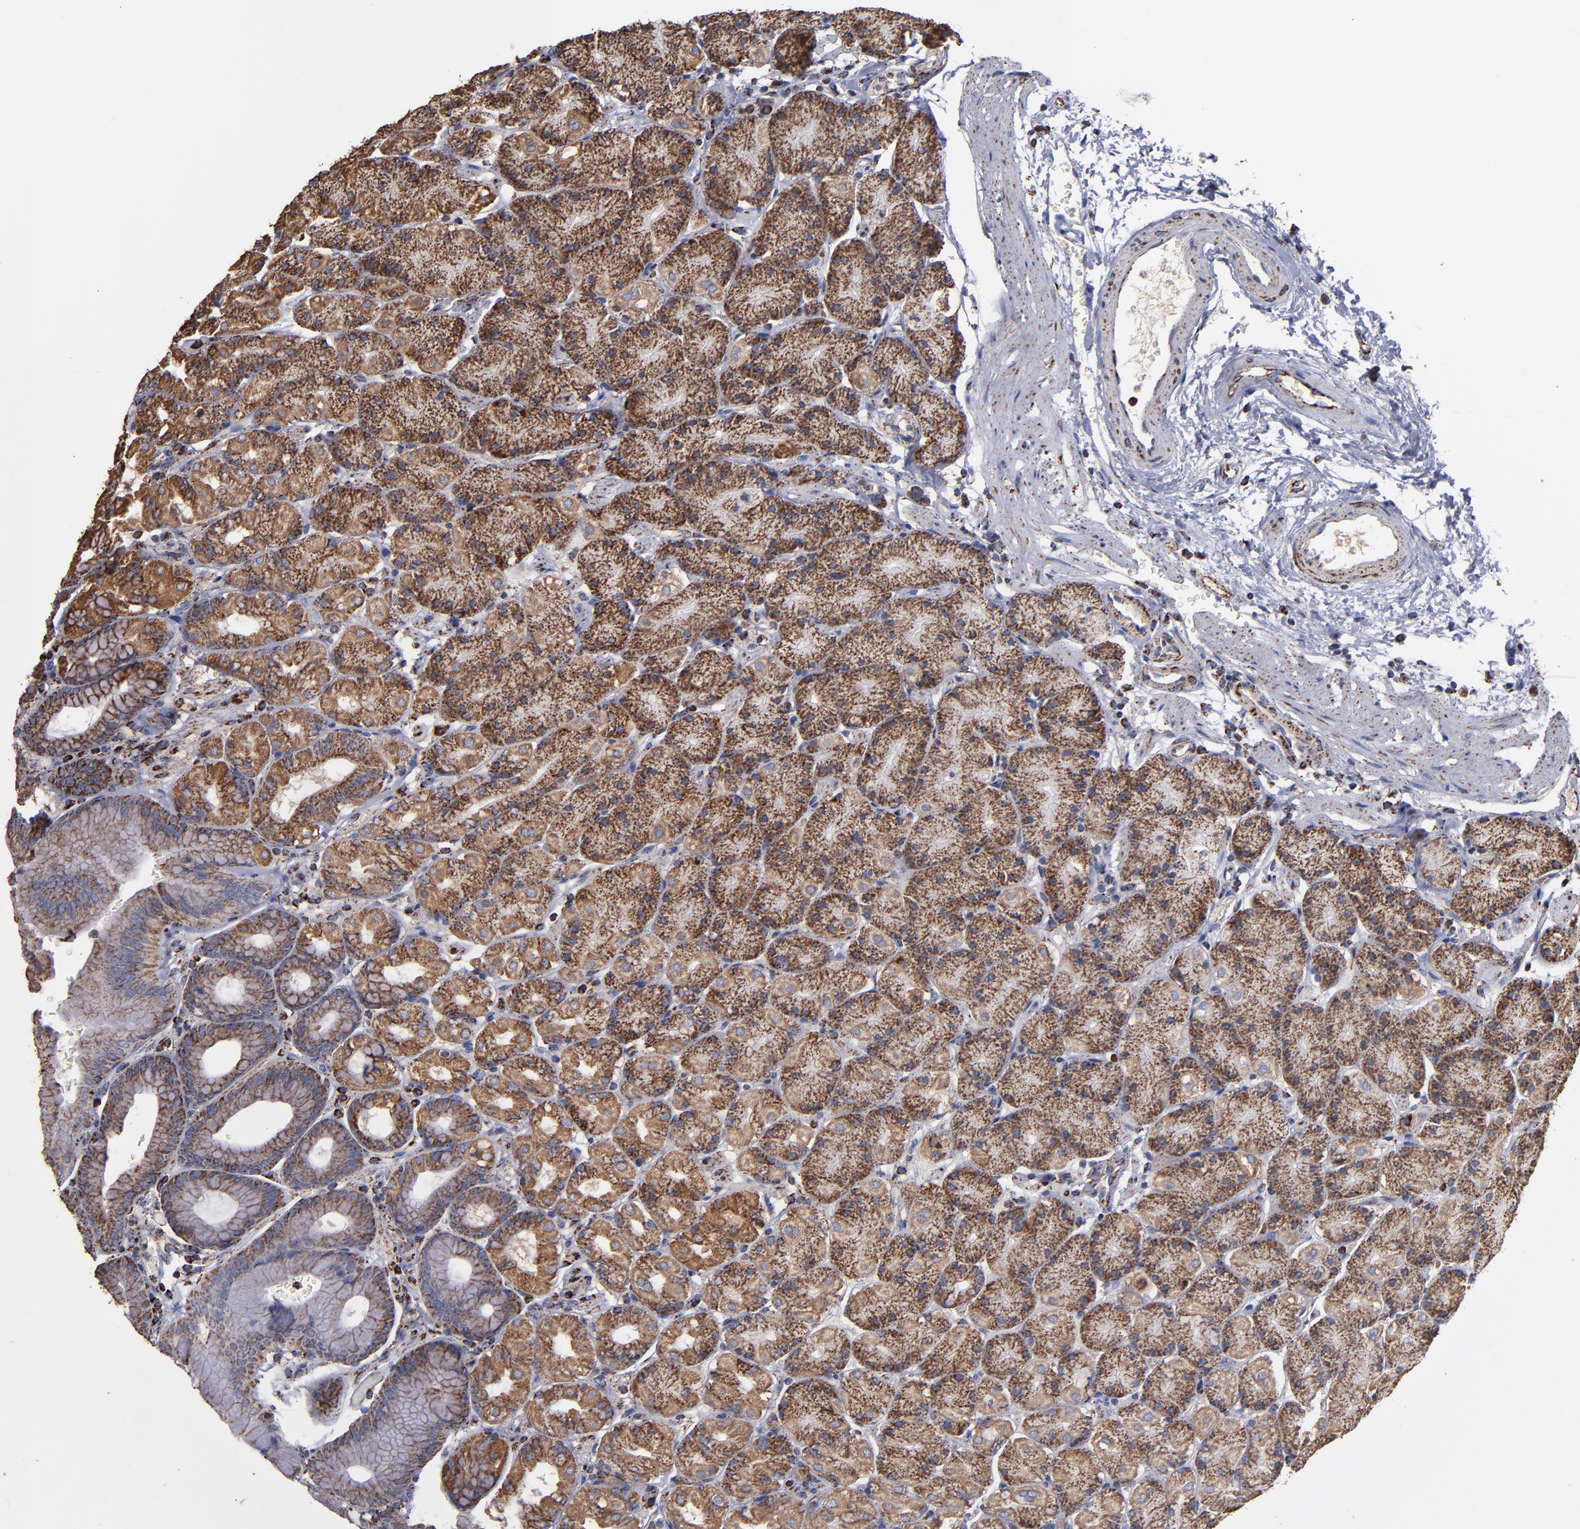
{"staining": {"intensity": "strong", "quantity": ">75%", "location": "cytoplasmic/membranous"}, "tissue": "stomach", "cell_type": "Glandular cells", "image_type": "normal", "snomed": [{"axis": "morphology", "description": "Normal tissue, NOS"}, {"axis": "topography", "description": "Stomach, upper"}, {"axis": "topography", "description": "Stomach"}], "caption": "This histopathology image reveals IHC staining of normal stomach, with high strong cytoplasmic/membranous positivity in approximately >75% of glandular cells.", "gene": "SOD2", "patient": {"sex": "male", "age": 76}}